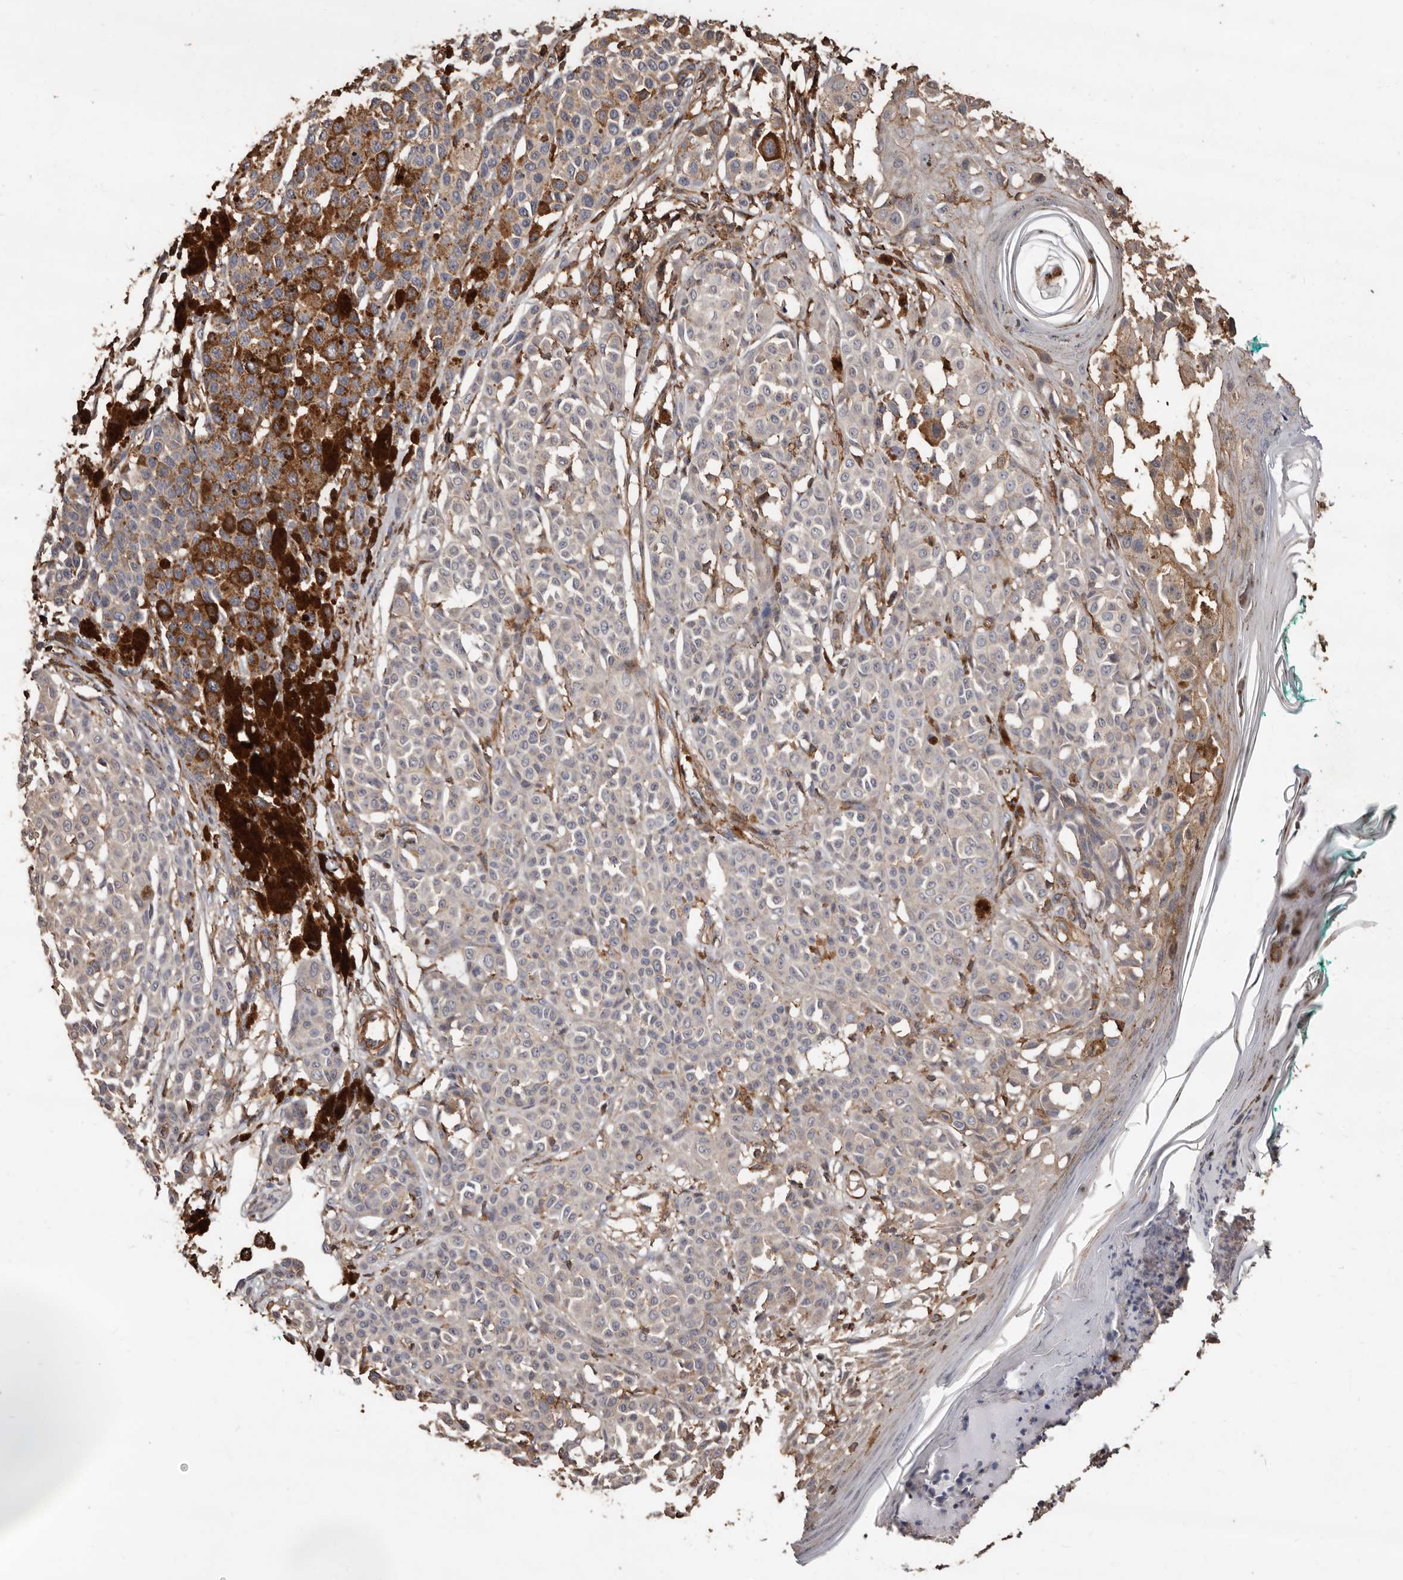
{"staining": {"intensity": "weak", "quantity": "25%-75%", "location": "cytoplasmic/membranous"}, "tissue": "melanoma", "cell_type": "Tumor cells", "image_type": "cancer", "snomed": [{"axis": "morphology", "description": "Malignant melanoma, NOS"}, {"axis": "topography", "description": "Skin of leg"}], "caption": "Immunohistochemistry of melanoma demonstrates low levels of weak cytoplasmic/membranous expression in about 25%-75% of tumor cells.", "gene": "GSK3A", "patient": {"sex": "female", "age": 72}}